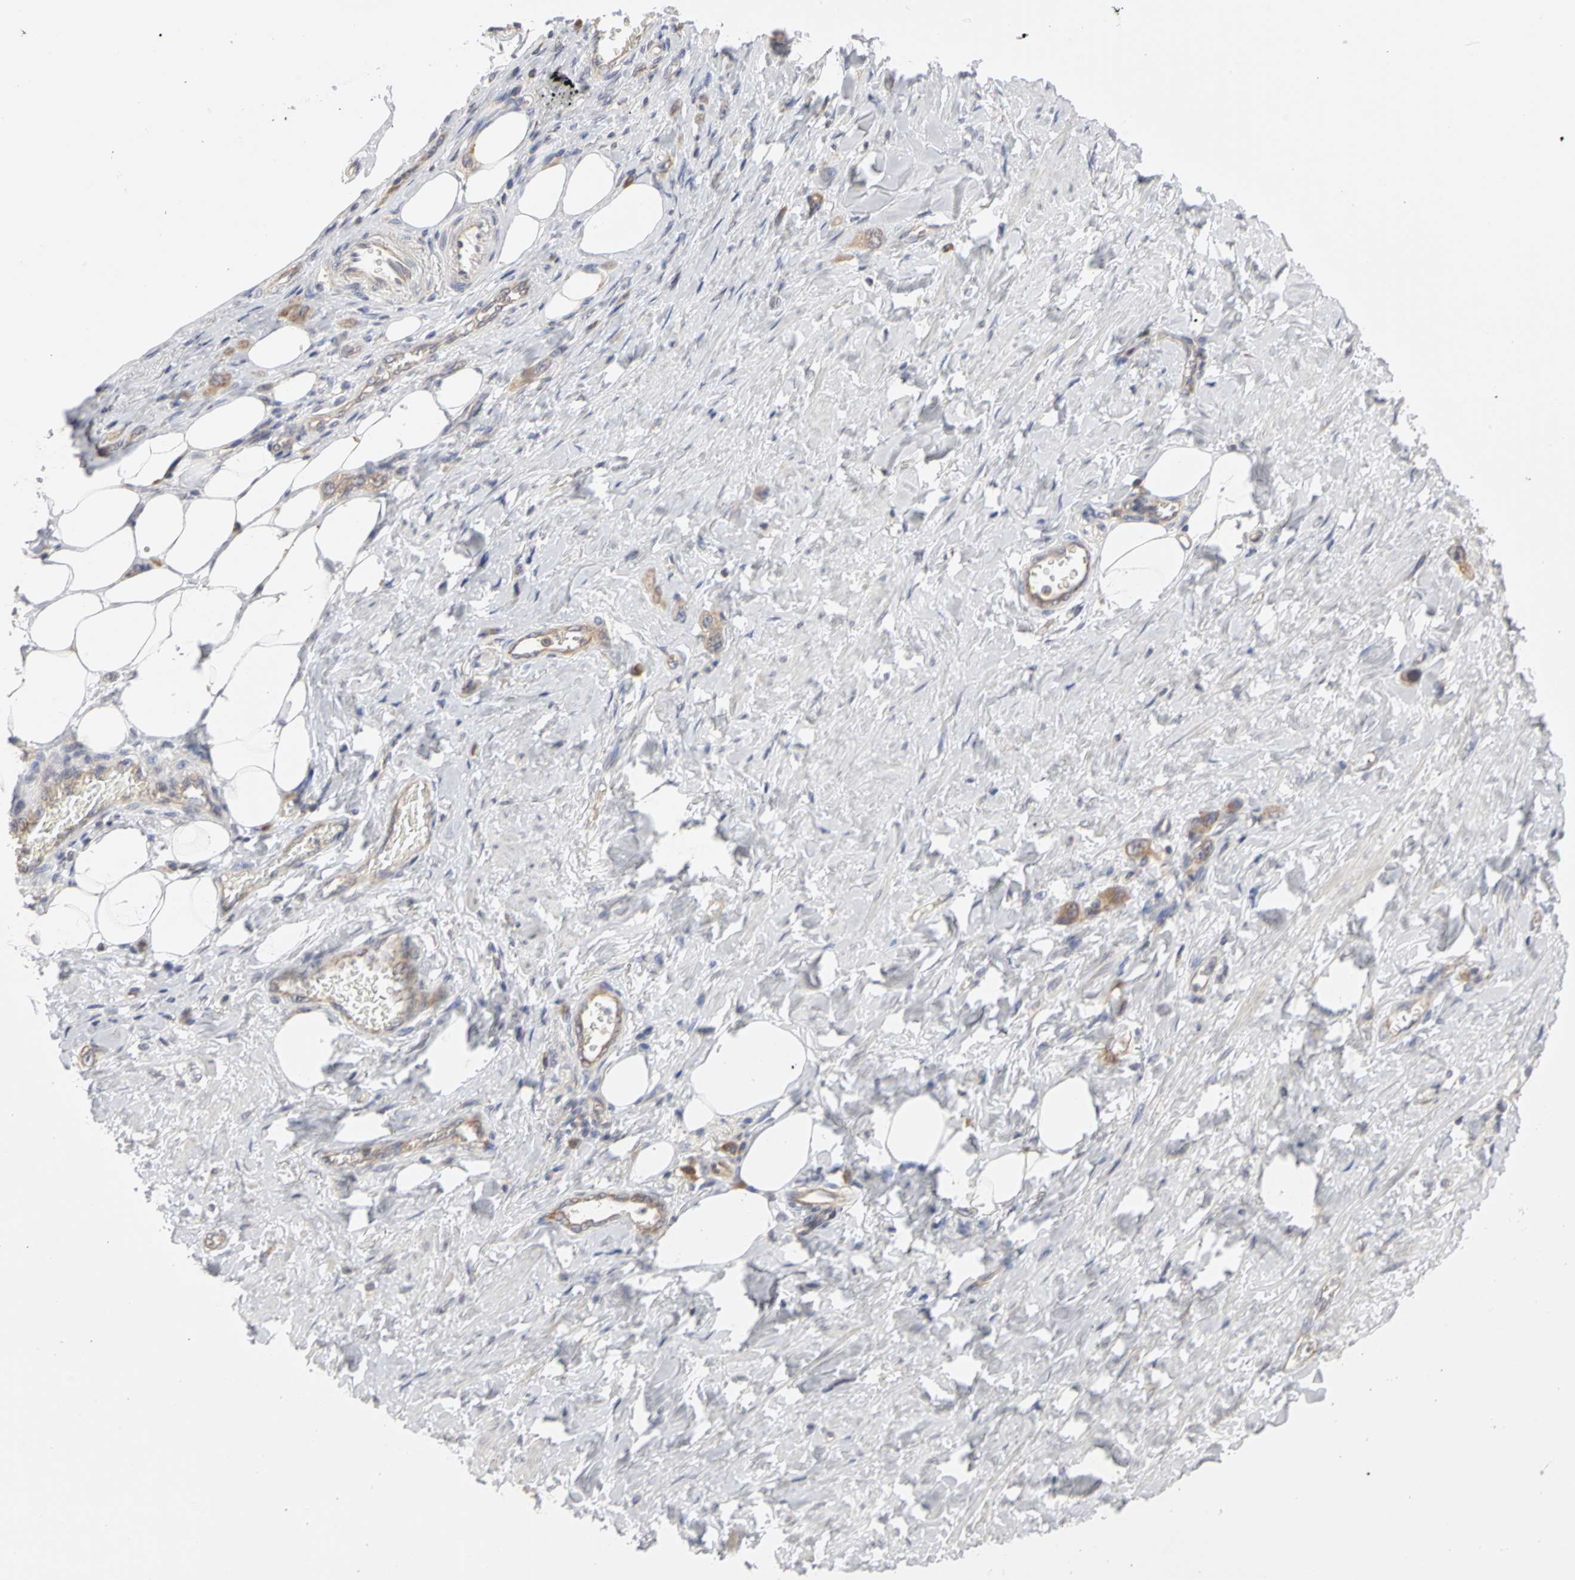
{"staining": {"intensity": "moderate", "quantity": ">75%", "location": "cytoplasmic/membranous"}, "tissue": "stomach cancer", "cell_type": "Tumor cells", "image_type": "cancer", "snomed": [{"axis": "morphology", "description": "Adenocarcinoma, NOS"}, {"axis": "topography", "description": "Stomach"}], "caption": "Tumor cells exhibit medium levels of moderate cytoplasmic/membranous staining in approximately >75% of cells in human stomach cancer.", "gene": "IRAK1", "patient": {"sex": "male", "age": 82}}